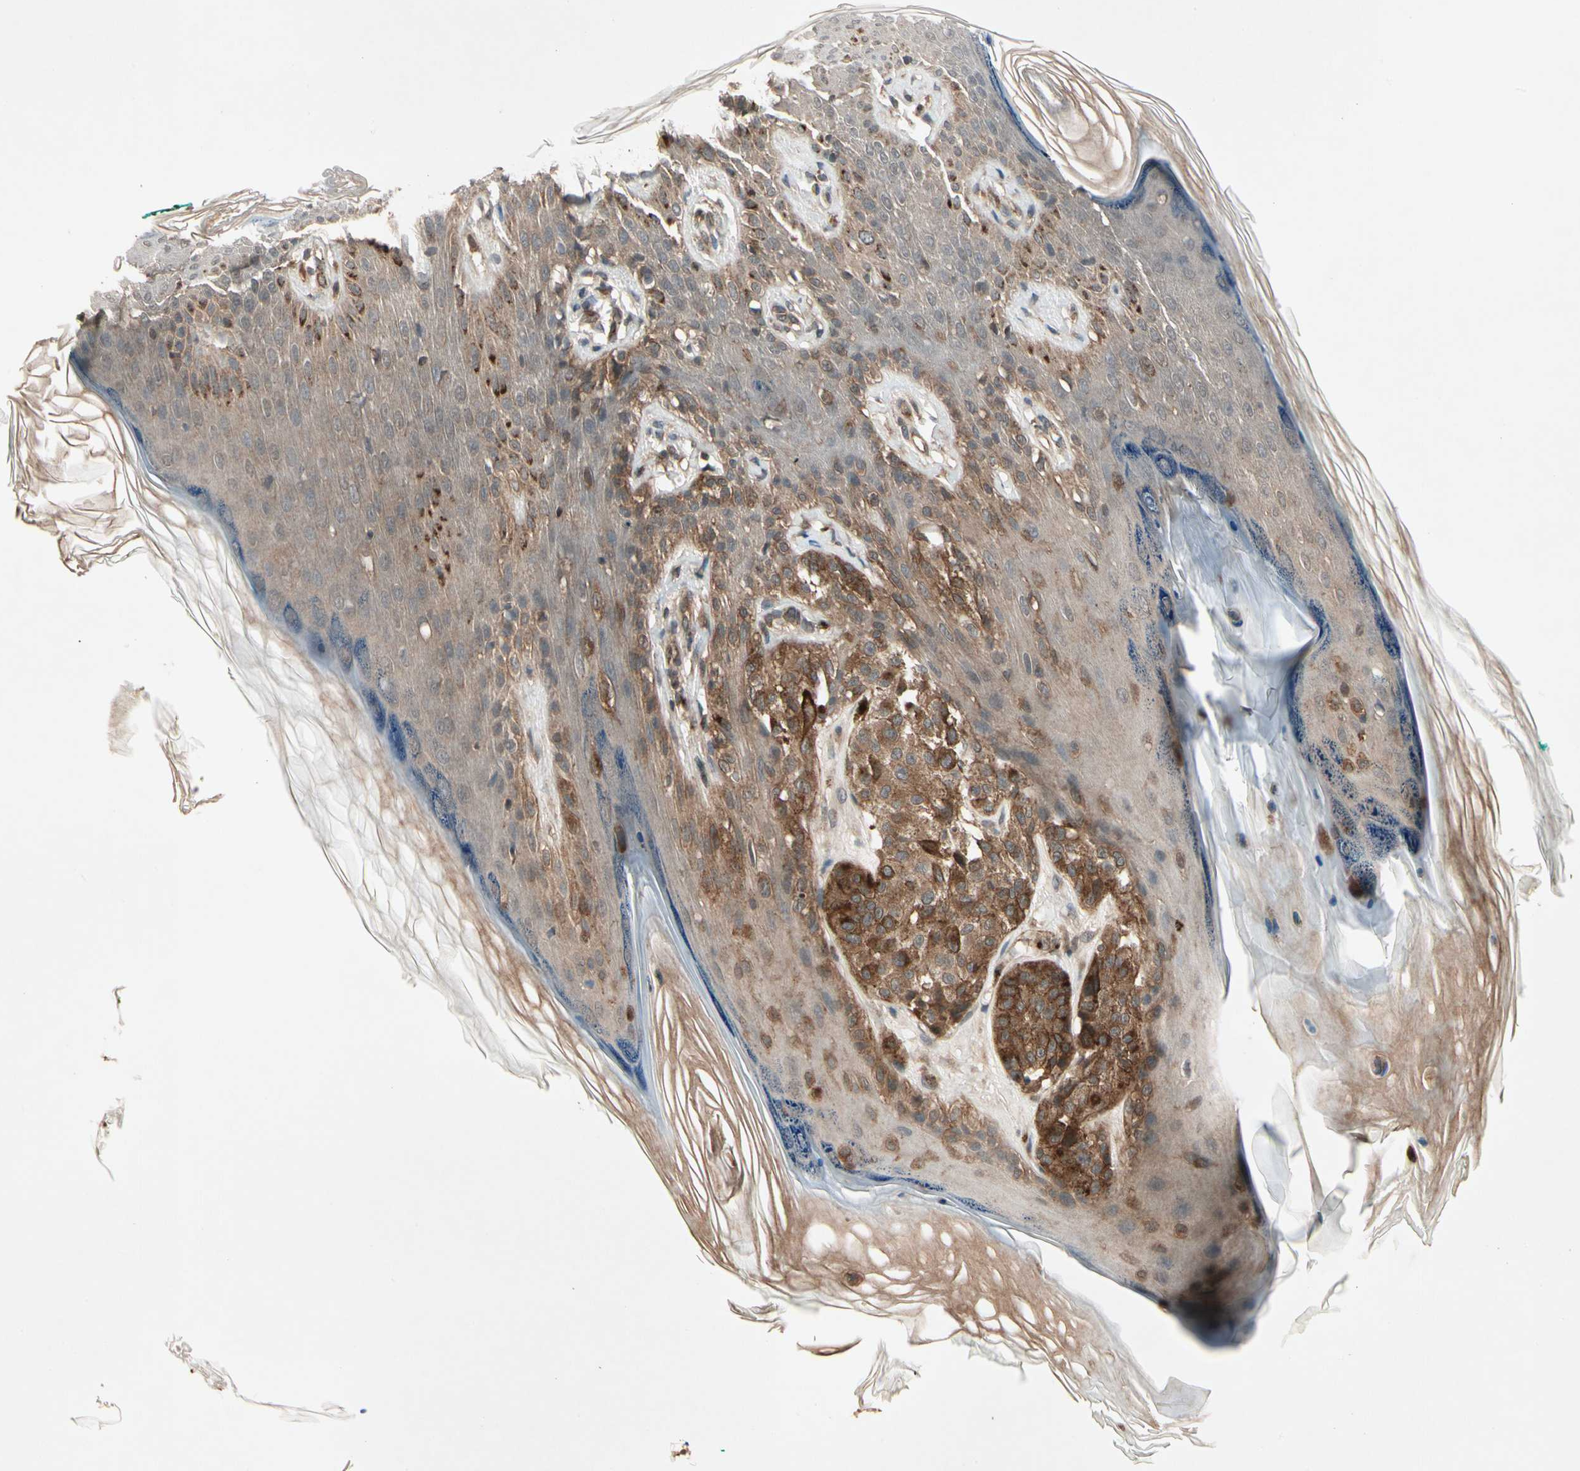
{"staining": {"intensity": "strong", "quantity": ">75%", "location": "cytoplasmic/membranous"}, "tissue": "melanoma", "cell_type": "Tumor cells", "image_type": "cancer", "snomed": [{"axis": "morphology", "description": "Malignant melanoma, NOS"}, {"axis": "topography", "description": "Skin"}], "caption": "Tumor cells exhibit strong cytoplasmic/membranous positivity in approximately >75% of cells in malignant melanoma.", "gene": "FLOT1", "patient": {"sex": "female", "age": 46}}